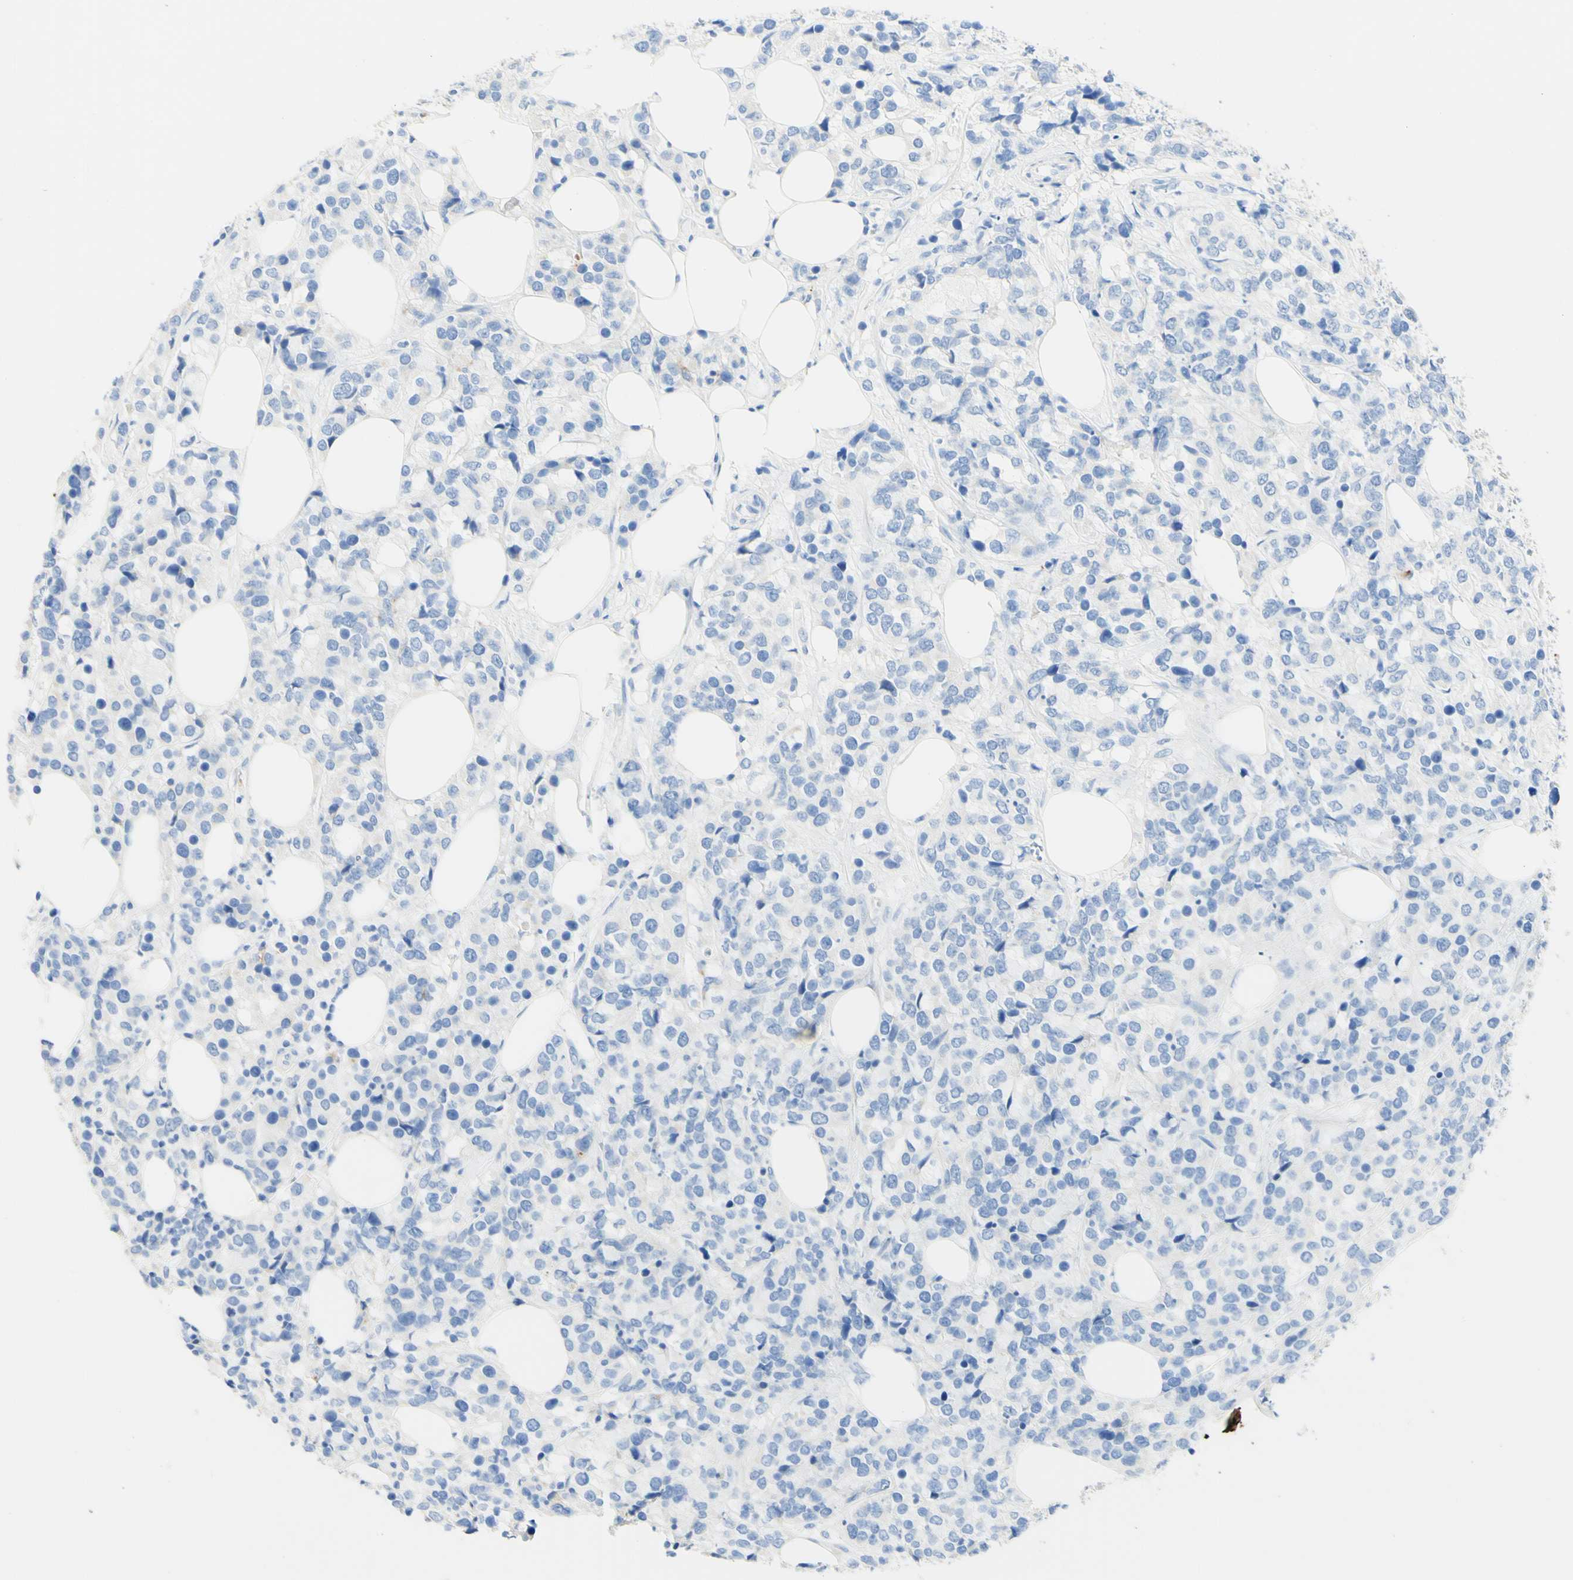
{"staining": {"intensity": "negative", "quantity": "none", "location": "none"}, "tissue": "breast cancer", "cell_type": "Tumor cells", "image_type": "cancer", "snomed": [{"axis": "morphology", "description": "Lobular carcinoma"}, {"axis": "topography", "description": "Breast"}], "caption": "Immunohistochemistry image of neoplastic tissue: human breast cancer (lobular carcinoma) stained with DAB shows no significant protein expression in tumor cells. (DAB (3,3'-diaminobenzidine) IHC visualized using brightfield microscopy, high magnification).", "gene": "PIGR", "patient": {"sex": "female", "age": 59}}